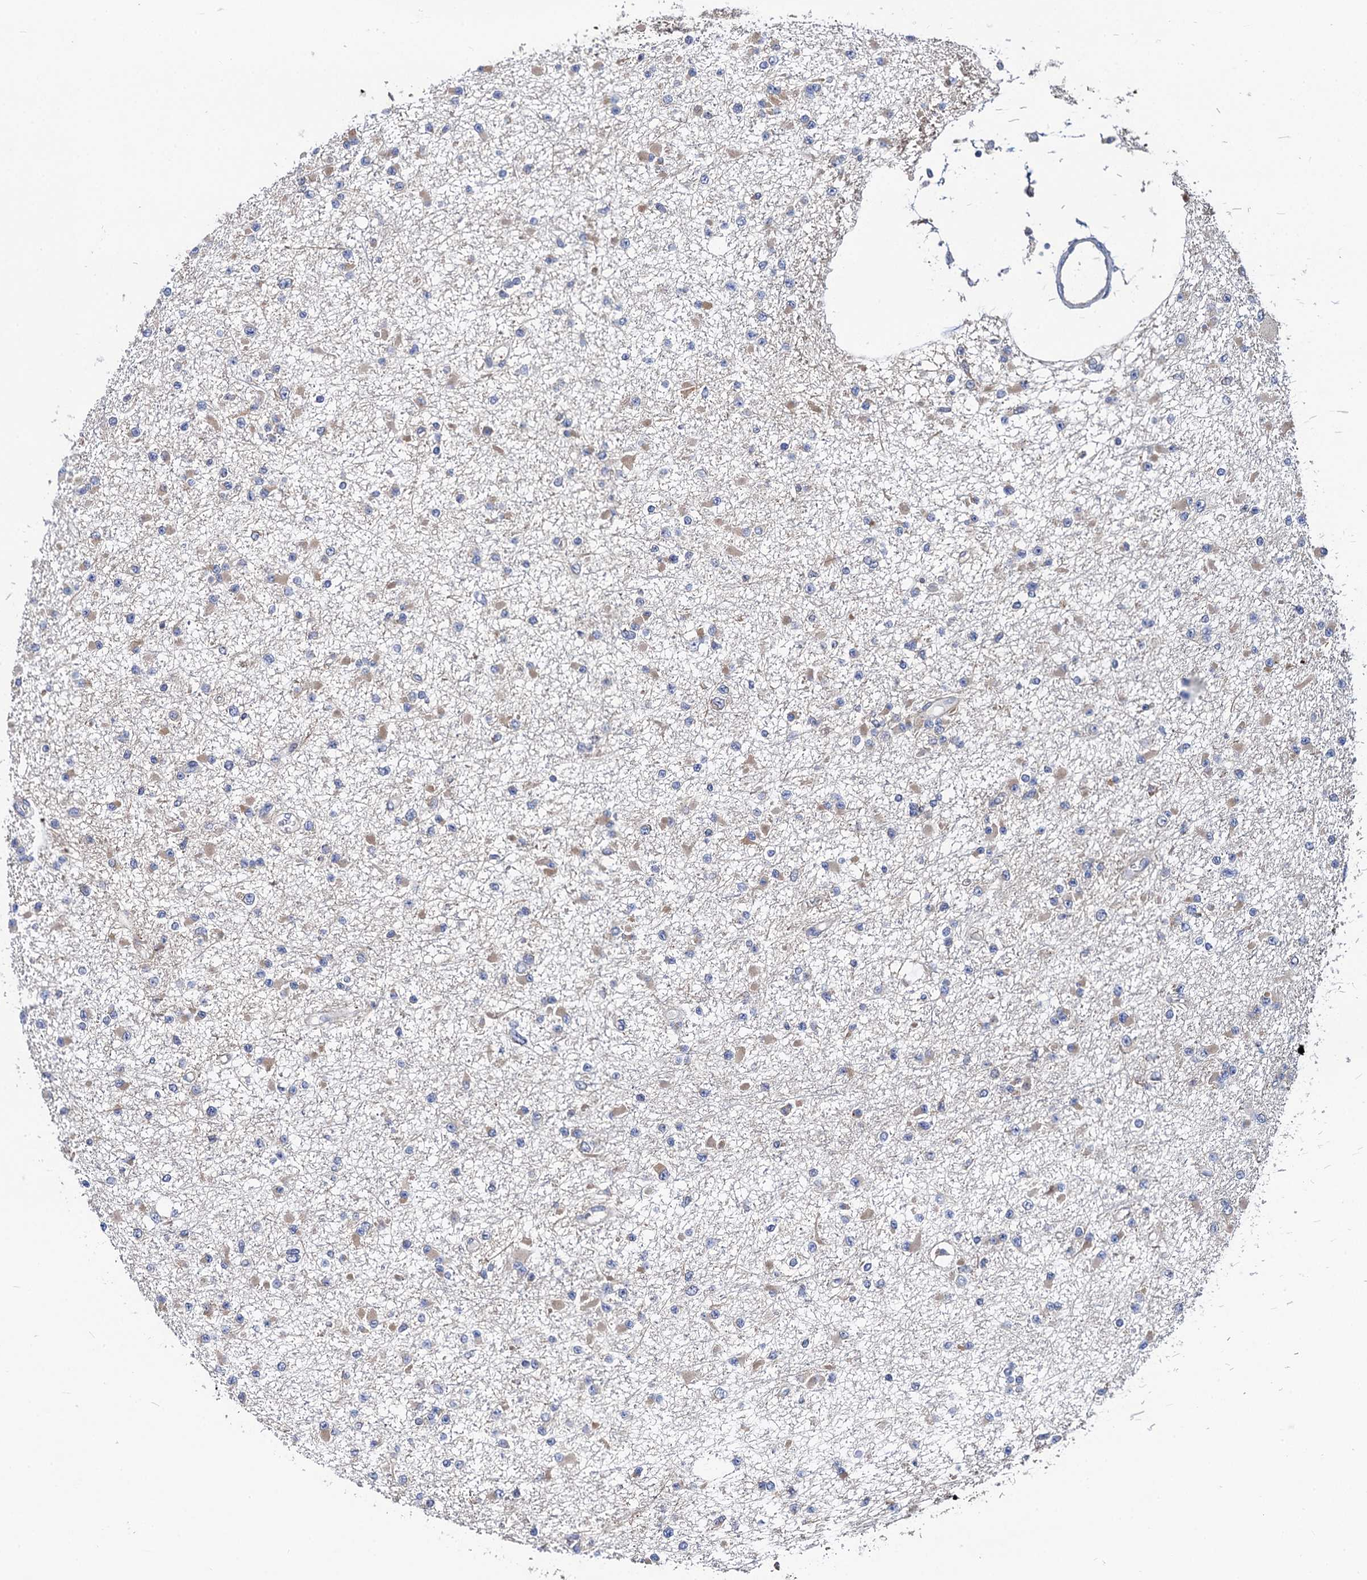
{"staining": {"intensity": "weak", "quantity": "<25%", "location": "cytoplasmic/membranous"}, "tissue": "glioma", "cell_type": "Tumor cells", "image_type": "cancer", "snomed": [{"axis": "morphology", "description": "Glioma, malignant, Low grade"}, {"axis": "topography", "description": "Brain"}], "caption": "The immunohistochemistry histopathology image has no significant expression in tumor cells of glioma tissue.", "gene": "PGLS", "patient": {"sex": "female", "age": 22}}